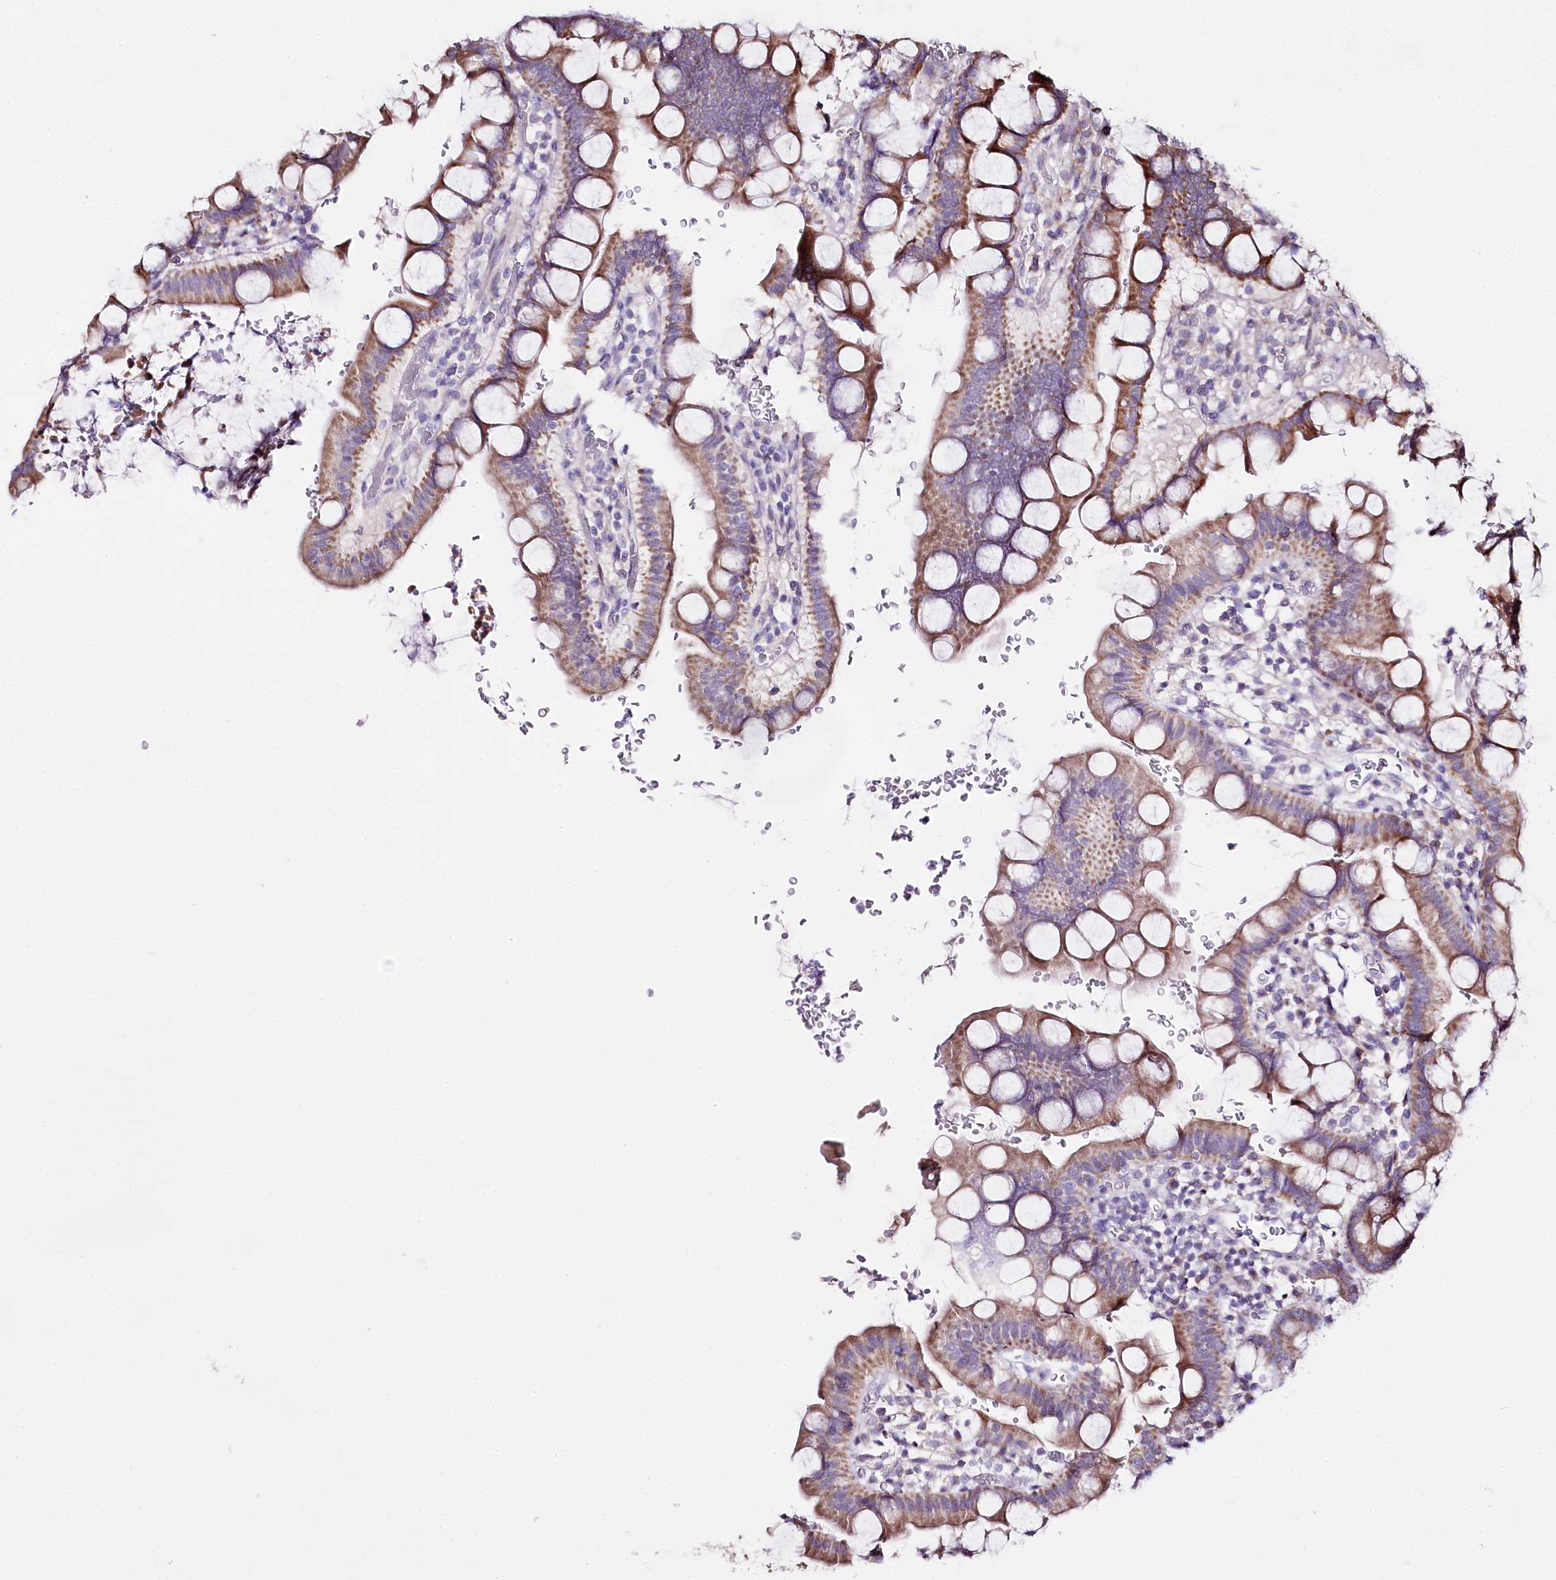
{"staining": {"intensity": "moderate", "quantity": ">75%", "location": "cytoplasmic/membranous"}, "tissue": "small intestine", "cell_type": "Glandular cells", "image_type": "normal", "snomed": [{"axis": "morphology", "description": "Normal tissue, NOS"}, {"axis": "topography", "description": "Stomach, upper"}, {"axis": "topography", "description": "Stomach, lower"}, {"axis": "topography", "description": "Small intestine"}], "caption": "This histopathology image displays immunohistochemistry (IHC) staining of normal human small intestine, with medium moderate cytoplasmic/membranous expression in about >75% of glandular cells.", "gene": "ZNF226", "patient": {"sex": "male", "age": 68}}